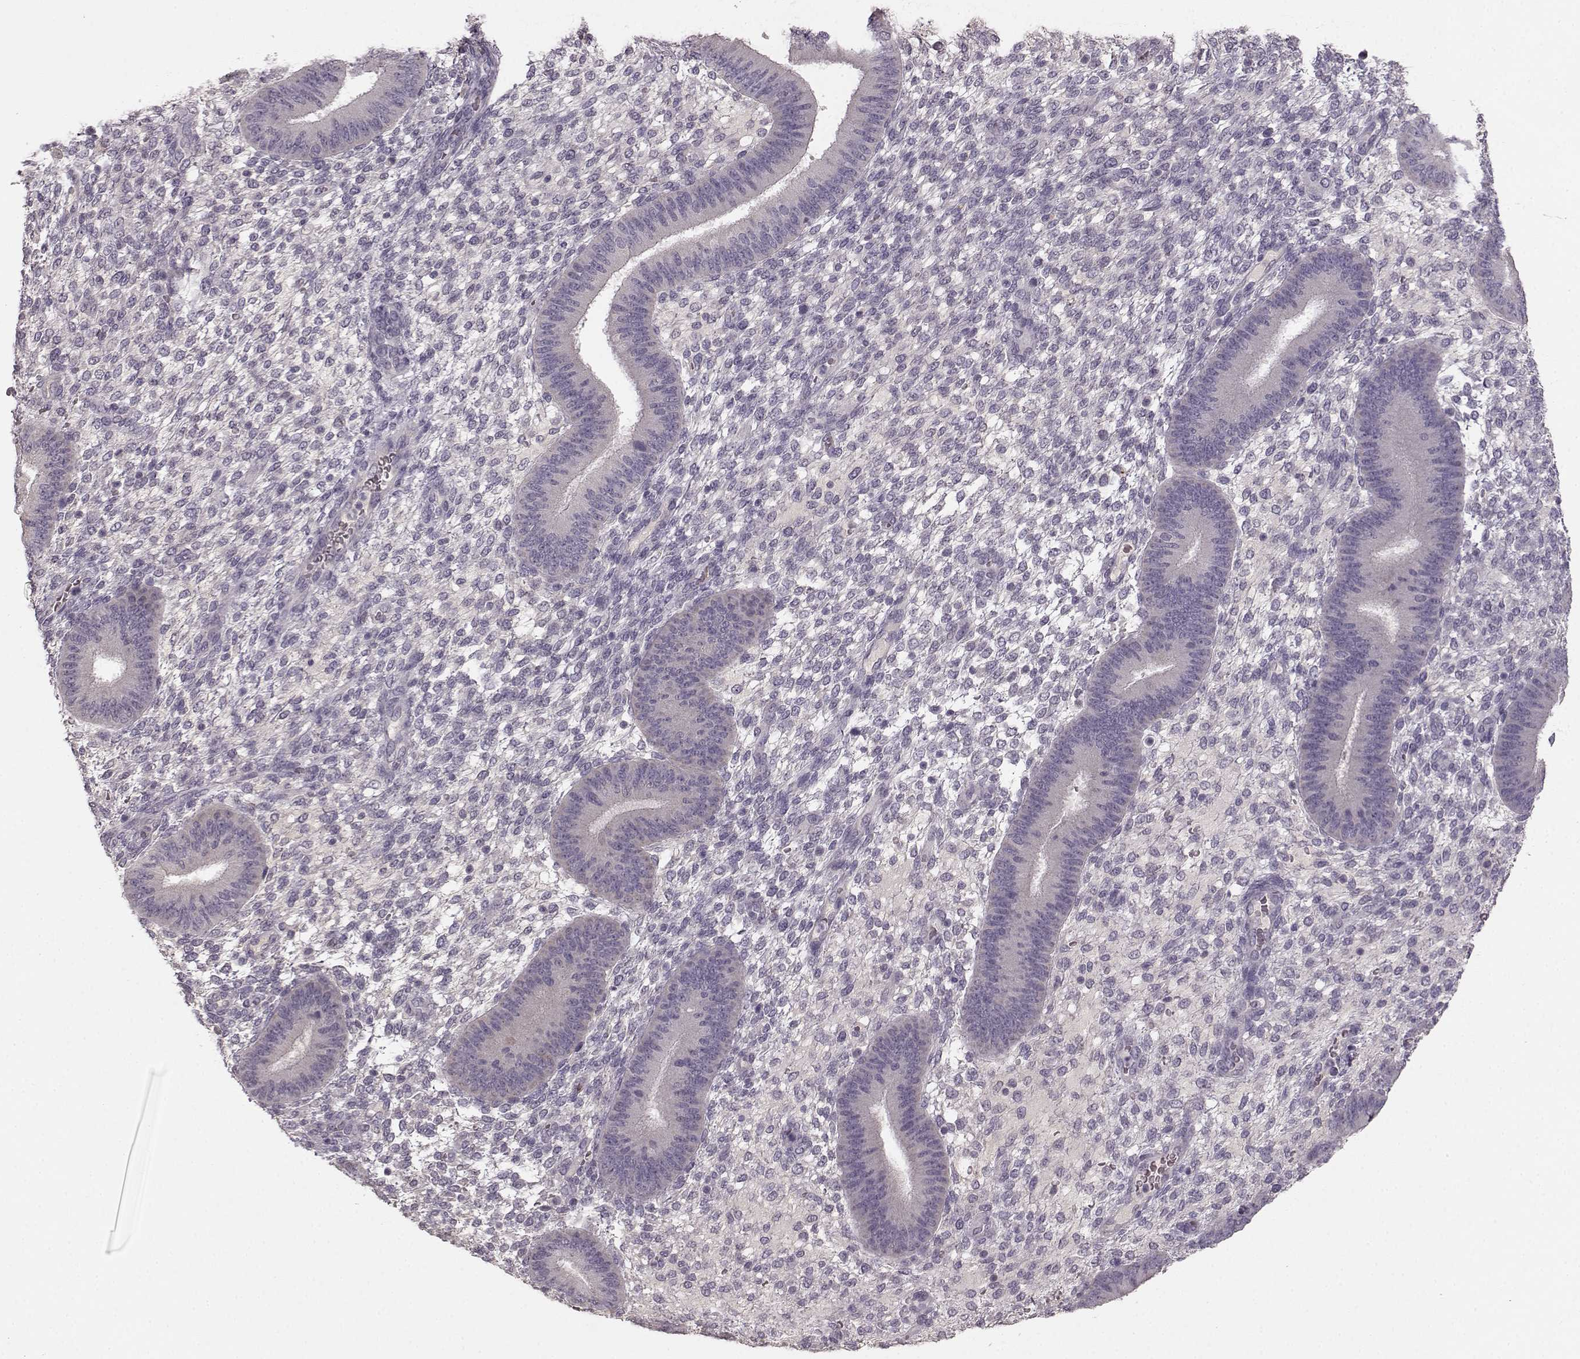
{"staining": {"intensity": "negative", "quantity": "none", "location": "none"}, "tissue": "endometrium", "cell_type": "Cells in endometrial stroma", "image_type": "normal", "snomed": [{"axis": "morphology", "description": "Normal tissue, NOS"}, {"axis": "topography", "description": "Endometrium"}], "caption": "The histopathology image exhibits no significant positivity in cells in endometrial stroma of endometrium.", "gene": "BFSP2", "patient": {"sex": "female", "age": 39}}